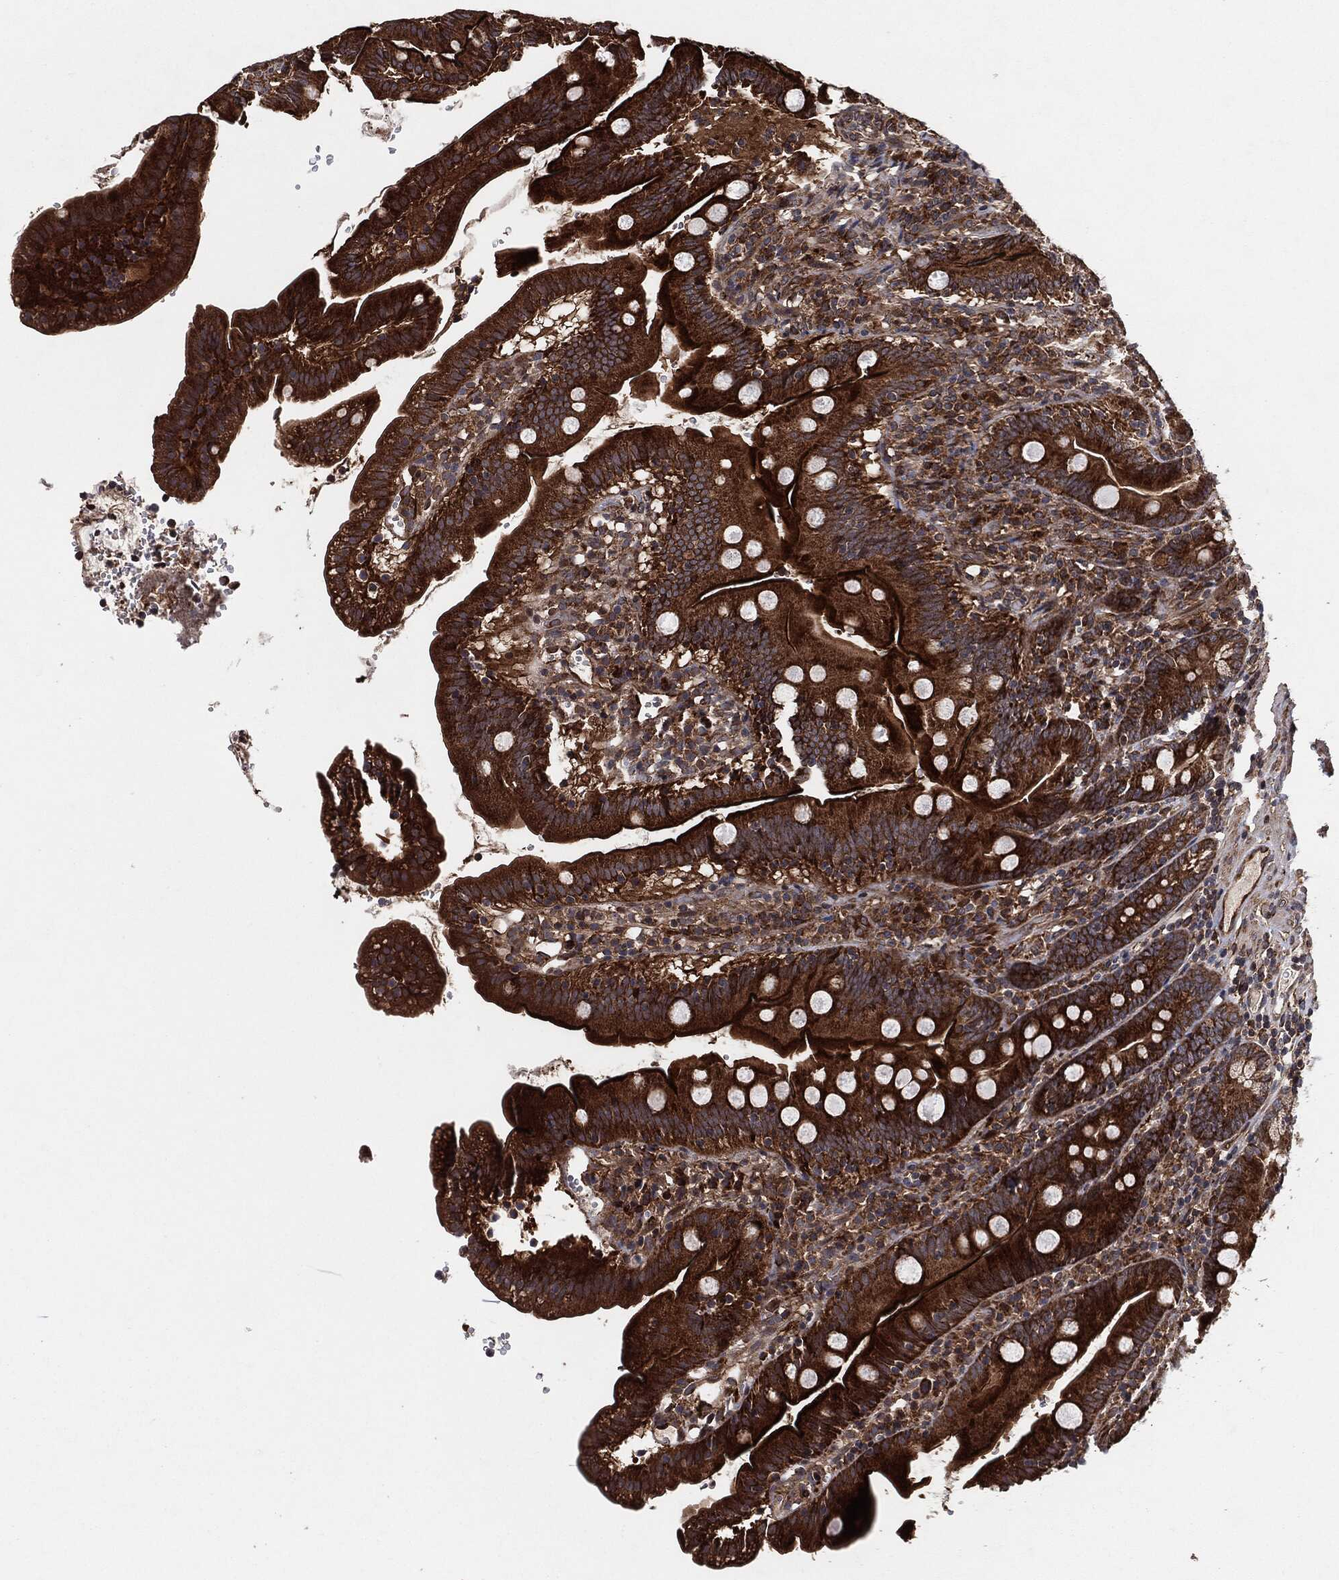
{"staining": {"intensity": "strong", "quantity": ">75%", "location": "cytoplasmic/membranous"}, "tissue": "duodenum", "cell_type": "Glandular cells", "image_type": "normal", "snomed": [{"axis": "morphology", "description": "Normal tissue, NOS"}, {"axis": "topography", "description": "Duodenum"}], "caption": "Duodenum stained with DAB IHC demonstrates high levels of strong cytoplasmic/membranous expression in approximately >75% of glandular cells.", "gene": "BCAR1", "patient": {"sex": "female", "age": 67}}